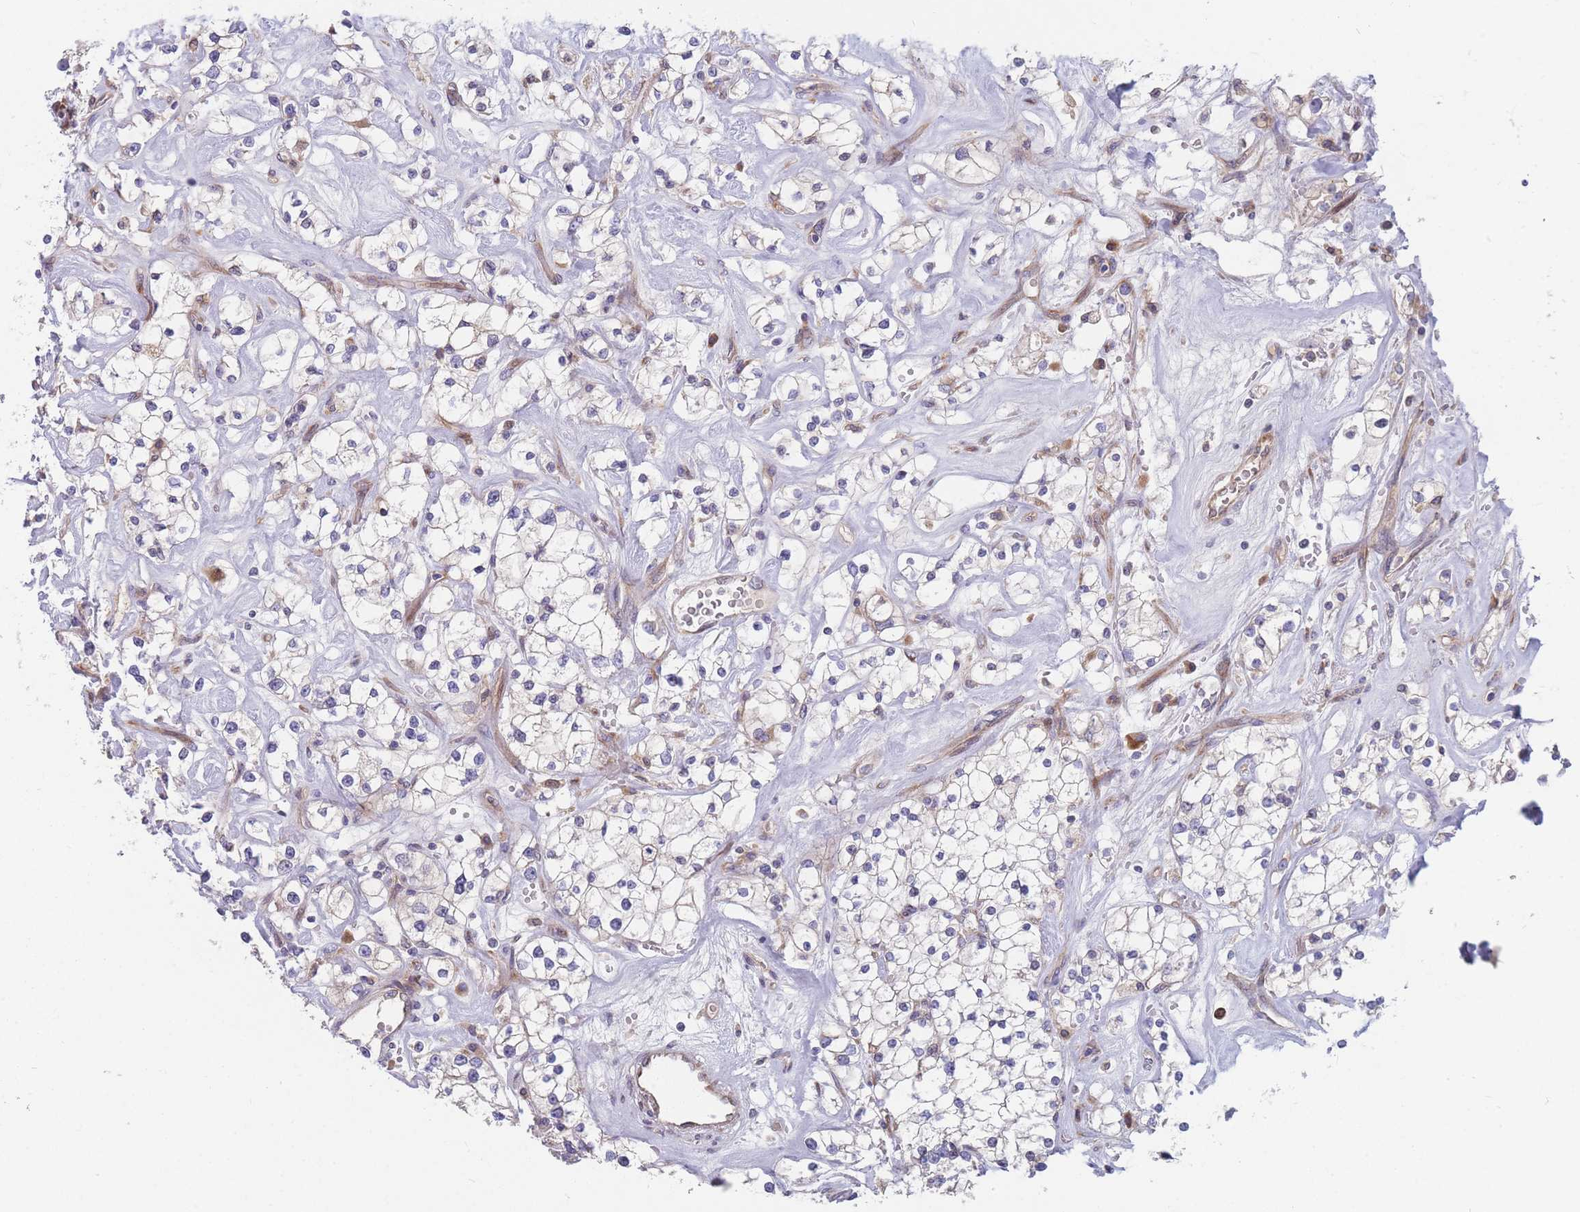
{"staining": {"intensity": "negative", "quantity": "none", "location": "none"}, "tissue": "renal cancer", "cell_type": "Tumor cells", "image_type": "cancer", "snomed": [{"axis": "morphology", "description": "Adenocarcinoma, NOS"}, {"axis": "topography", "description": "Kidney"}], "caption": "Tumor cells show no significant protein expression in renal cancer.", "gene": "TMEM131L", "patient": {"sex": "male", "age": 77}}